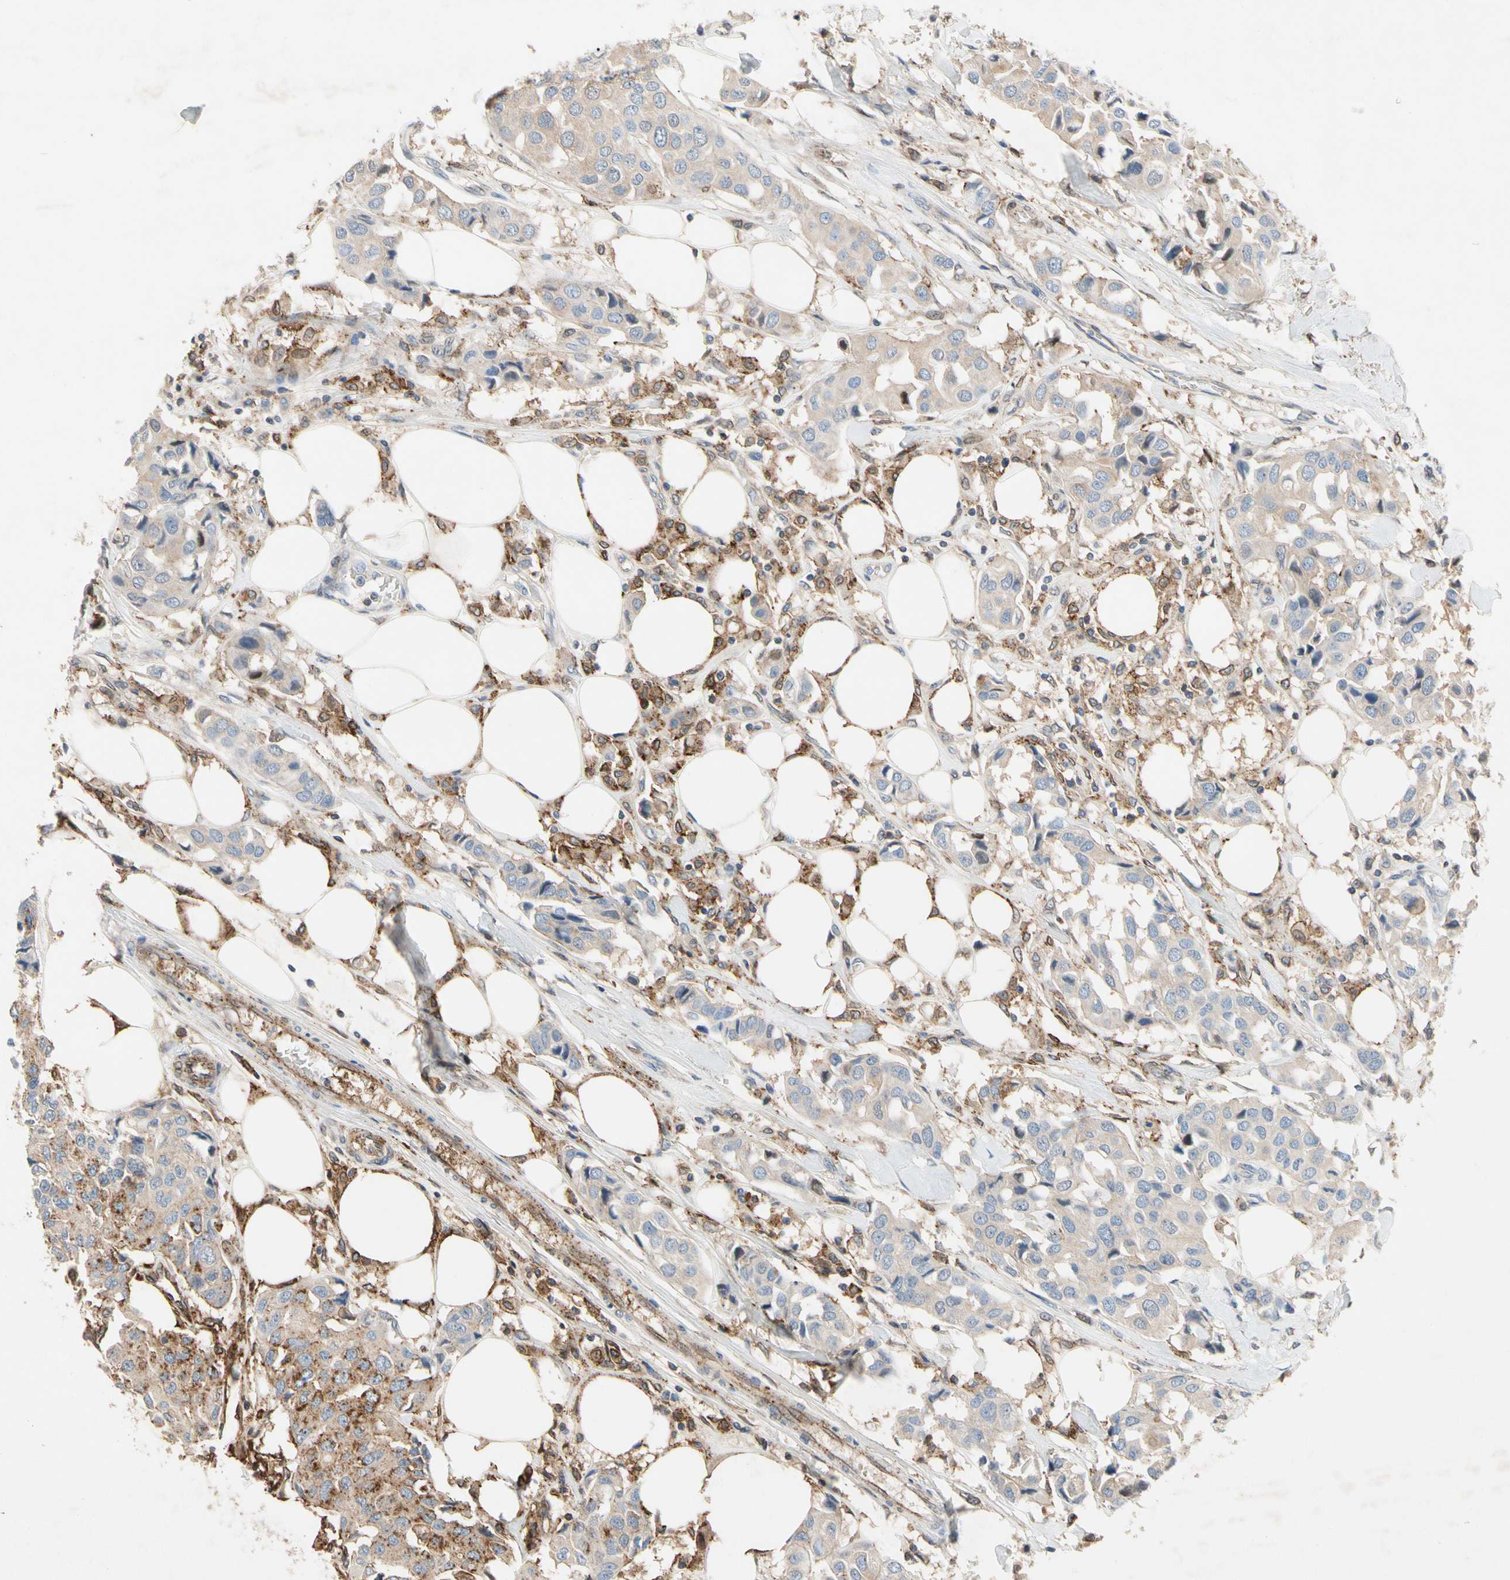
{"staining": {"intensity": "moderate", "quantity": ">75%", "location": "cytoplasmic/membranous"}, "tissue": "breast cancer", "cell_type": "Tumor cells", "image_type": "cancer", "snomed": [{"axis": "morphology", "description": "Duct carcinoma"}, {"axis": "topography", "description": "Breast"}], "caption": "Breast invasive ductal carcinoma stained for a protein (brown) exhibits moderate cytoplasmic/membranous positive positivity in about >75% of tumor cells.", "gene": "NDFIP2", "patient": {"sex": "female", "age": 80}}